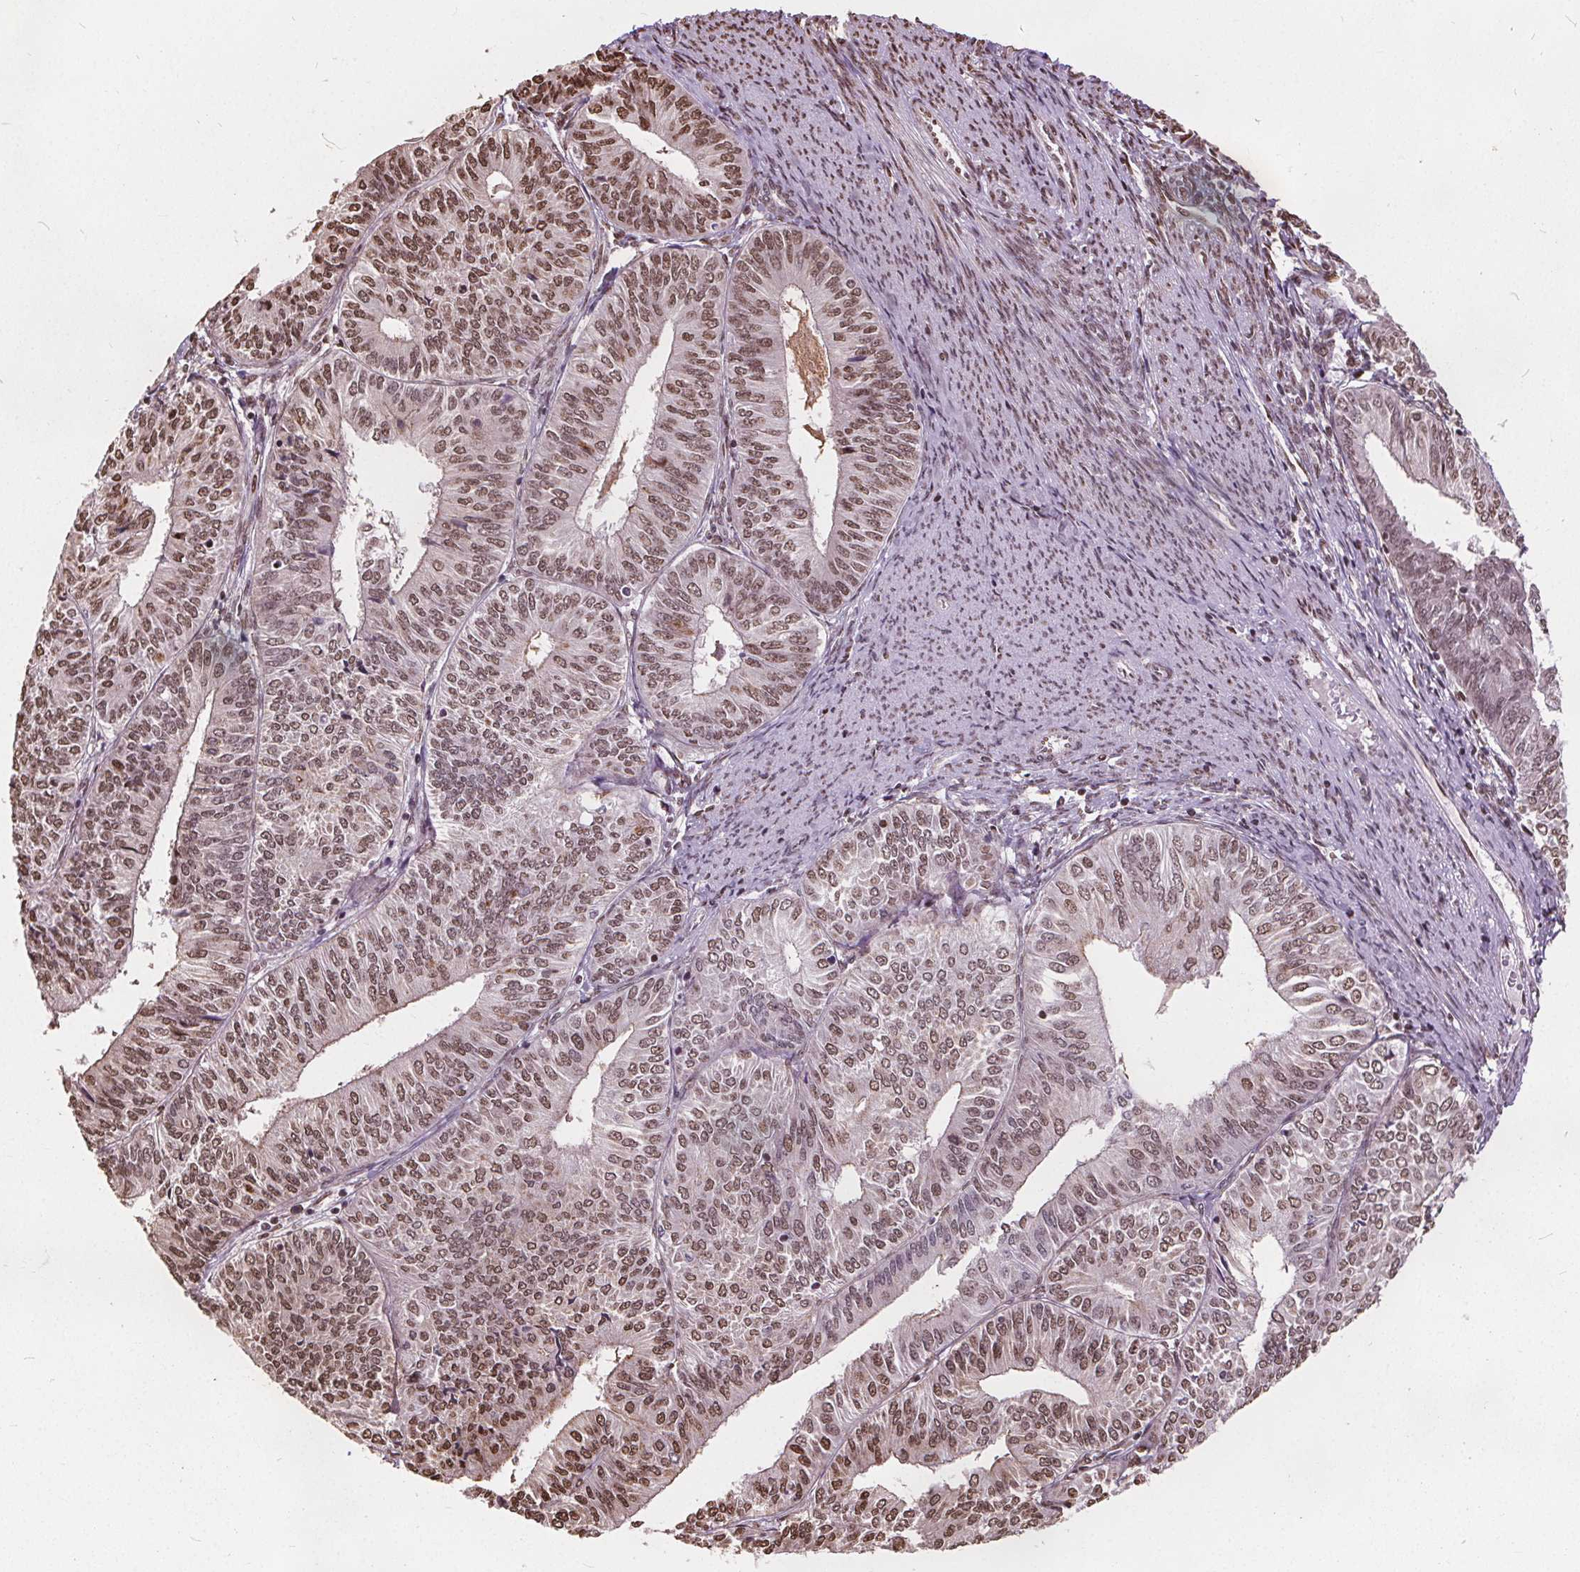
{"staining": {"intensity": "moderate", "quantity": ">75%", "location": "cytoplasmic/membranous,nuclear"}, "tissue": "endometrial cancer", "cell_type": "Tumor cells", "image_type": "cancer", "snomed": [{"axis": "morphology", "description": "Adenocarcinoma, NOS"}, {"axis": "topography", "description": "Endometrium"}], "caption": "A photomicrograph of endometrial adenocarcinoma stained for a protein shows moderate cytoplasmic/membranous and nuclear brown staining in tumor cells.", "gene": "ISLR2", "patient": {"sex": "female", "age": 58}}